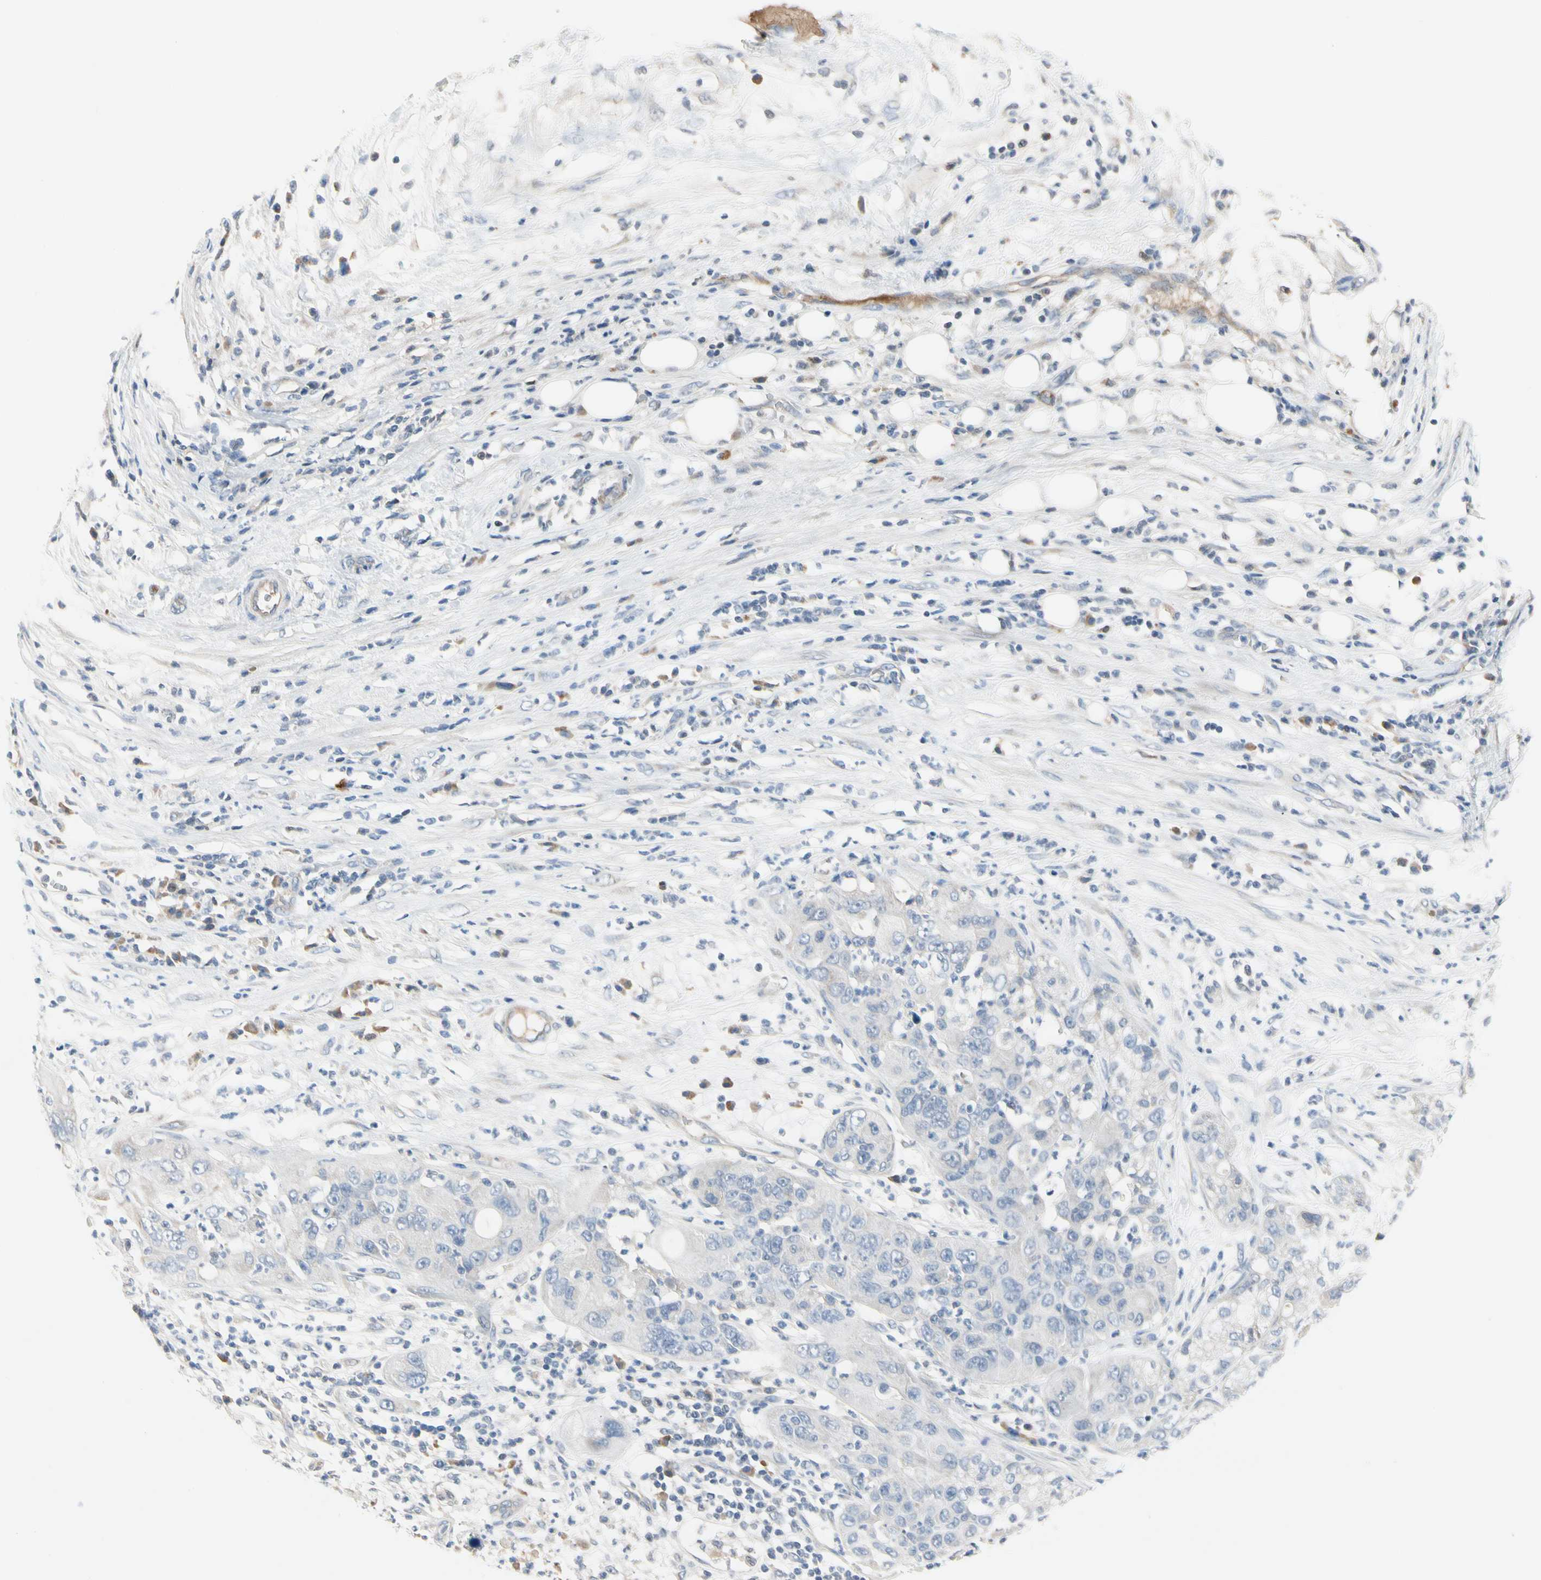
{"staining": {"intensity": "negative", "quantity": "none", "location": "none"}, "tissue": "pancreatic cancer", "cell_type": "Tumor cells", "image_type": "cancer", "snomed": [{"axis": "morphology", "description": "Adenocarcinoma, NOS"}, {"axis": "topography", "description": "Pancreas"}], "caption": "Immunohistochemistry (IHC) of human pancreatic cancer exhibits no positivity in tumor cells.", "gene": "ECRG4", "patient": {"sex": "female", "age": 78}}